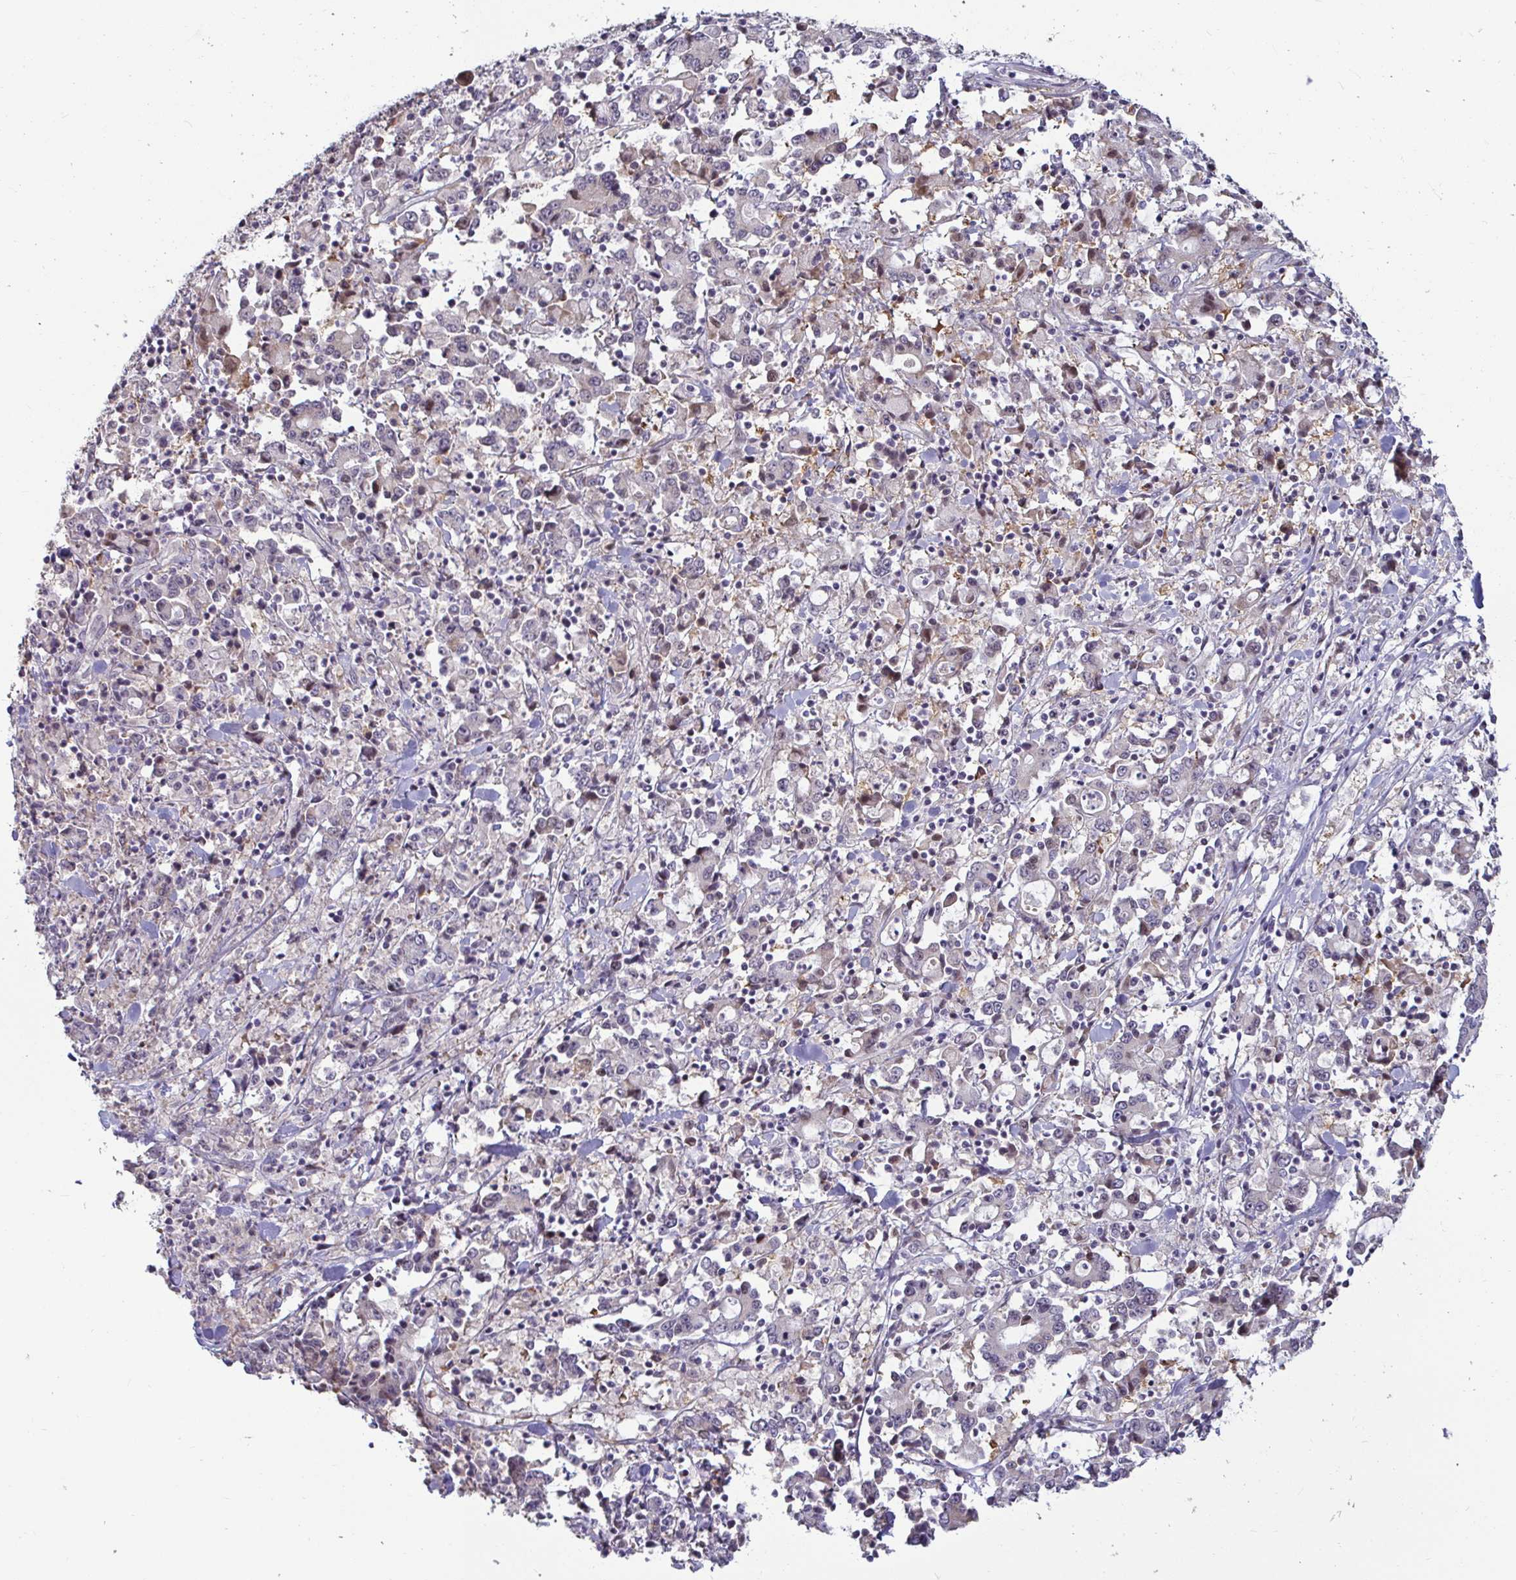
{"staining": {"intensity": "negative", "quantity": "none", "location": "none"}, "tissue": "stomach cancer", "cell_type": "Tumor cells", "image_type": "cancer", "snomed": [{"axis": "morphology", "description": "Adenocarcinoma, NOS"}, {"axis": "topography", "description": "Stomach, upper"}], "caption": "This is an IHC histopathology image of adenocarcinoma (stomach). There is no expression in tumor cells.", "gene": "GSTM1", "patient": {"sex": "male", "age": 68}}